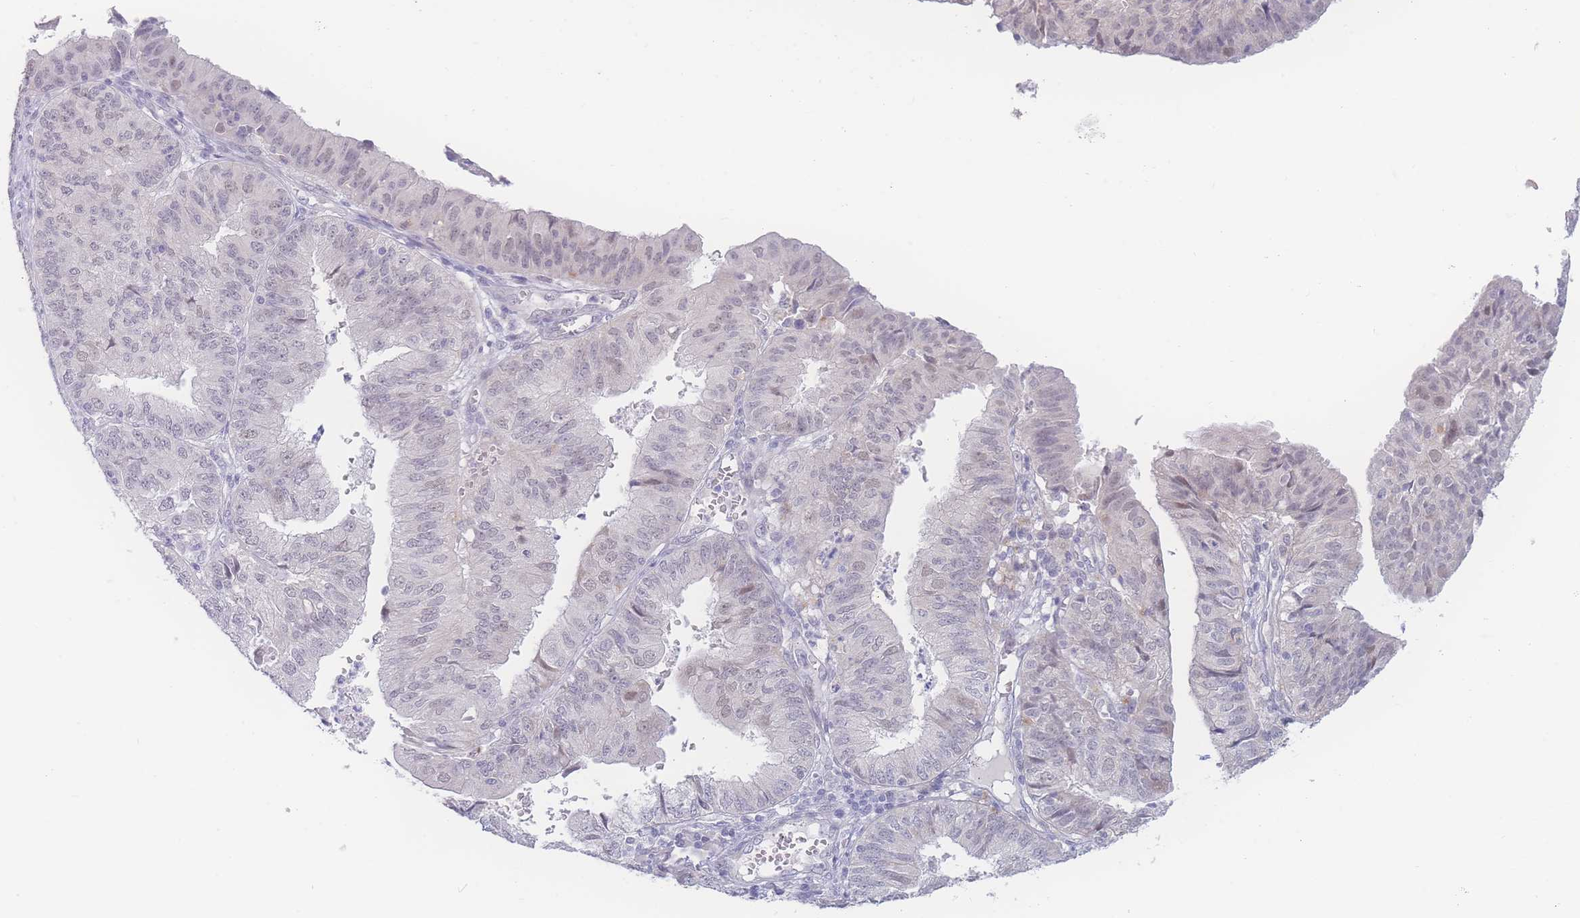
{"staining": {"intensity": "negative", "quantity": "none", "location": "none"}, "tissue": "endometrial cancer", "cell_type": "Tumor cells", "image_type": "cancer", "snomed": [{"axis": "morphology", "description": "Adenocarcinoma, NOS"}, {"axis": "topography", "description": "Endometrium"}], "caption": "Protein analysis of endometrial cancer (adenocarcinoma) shows no significant expression in tumor cells. (DAB immunohistochemistry, high magnification).", "gene": "PRSS22", "patient": {"sex": "female", "age": 56}}